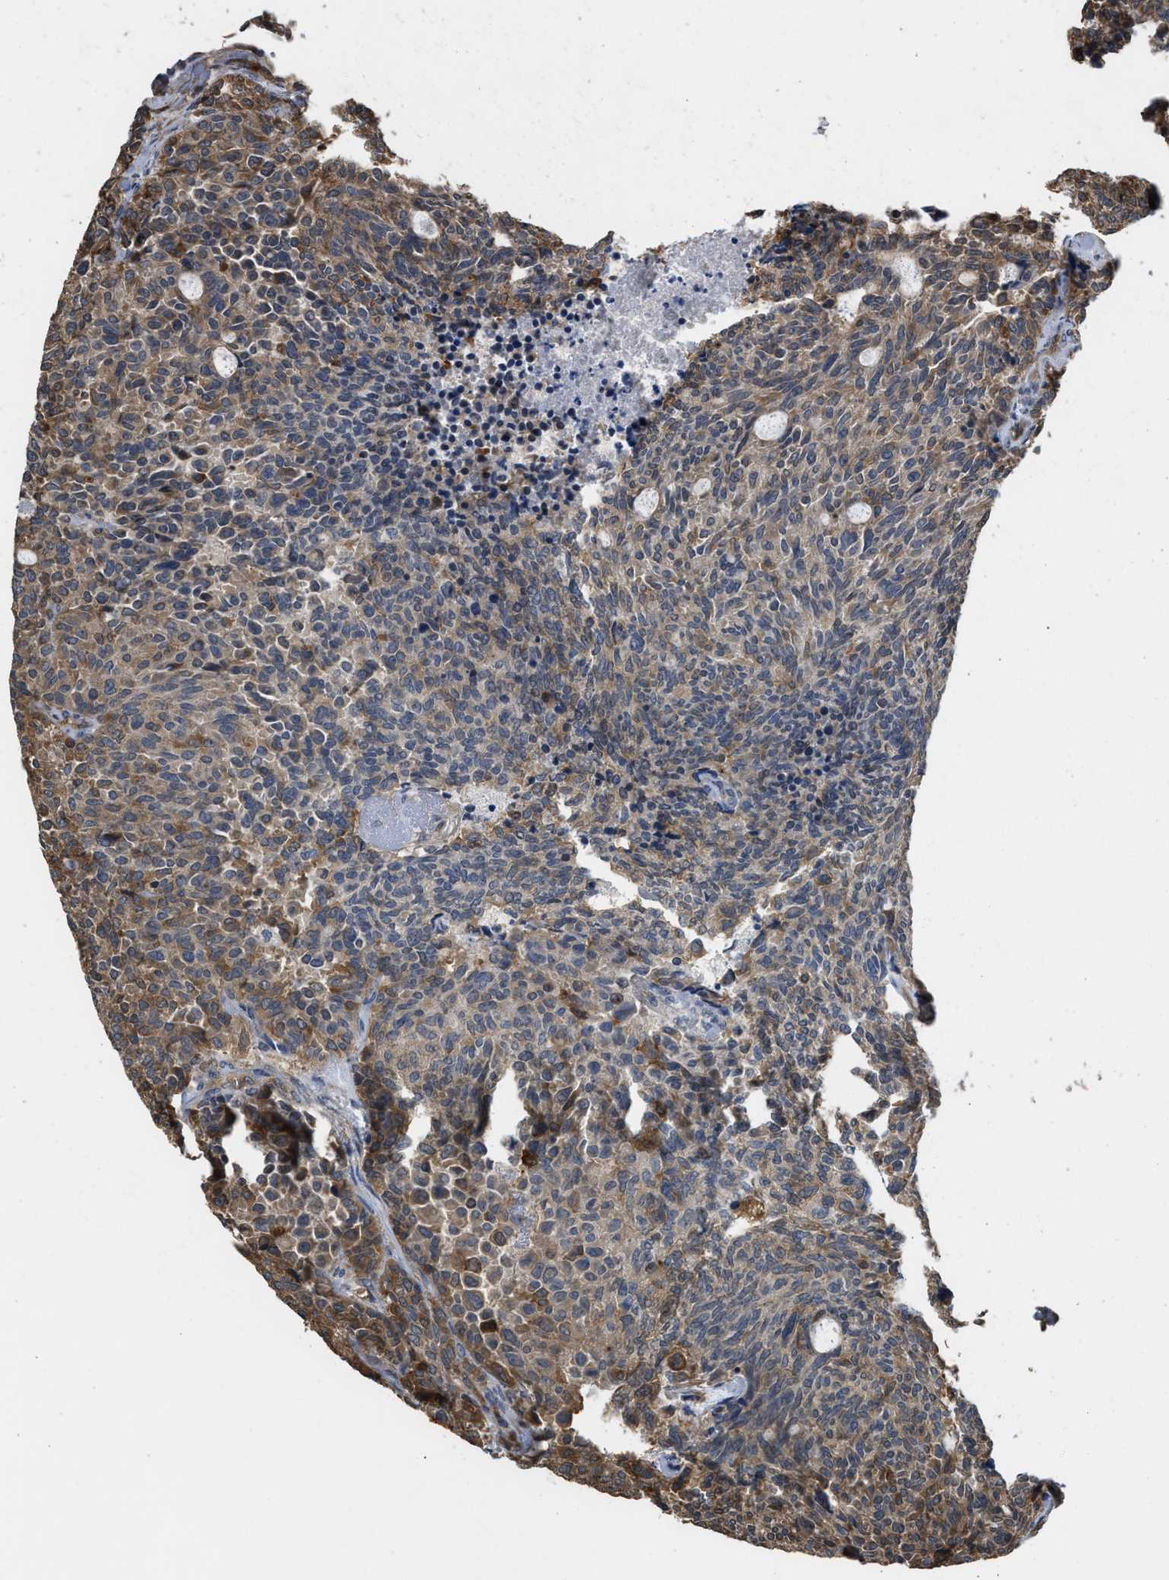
{"staining": {"intensity": "weak", "quantity": "25%-75%", "location": "cytoplasmic/membranous"}, "tissue": "carcinoid", "cell_type": "Tumor cells", "image_type": "cancer", "snomed": [{"axis": "morphology", "description": "Carcinoid, malignant, NOS"}, {"axis": "topography", "description": "Pancreas"}], "caption": "Tumor cells demonstrate low levels of weak cytoplasmic/membranous expression in about 25%-75% of cells in human malignant carcinoid.", "gene": "BAG3", "patient": {"sex": "female", "age": 54}}